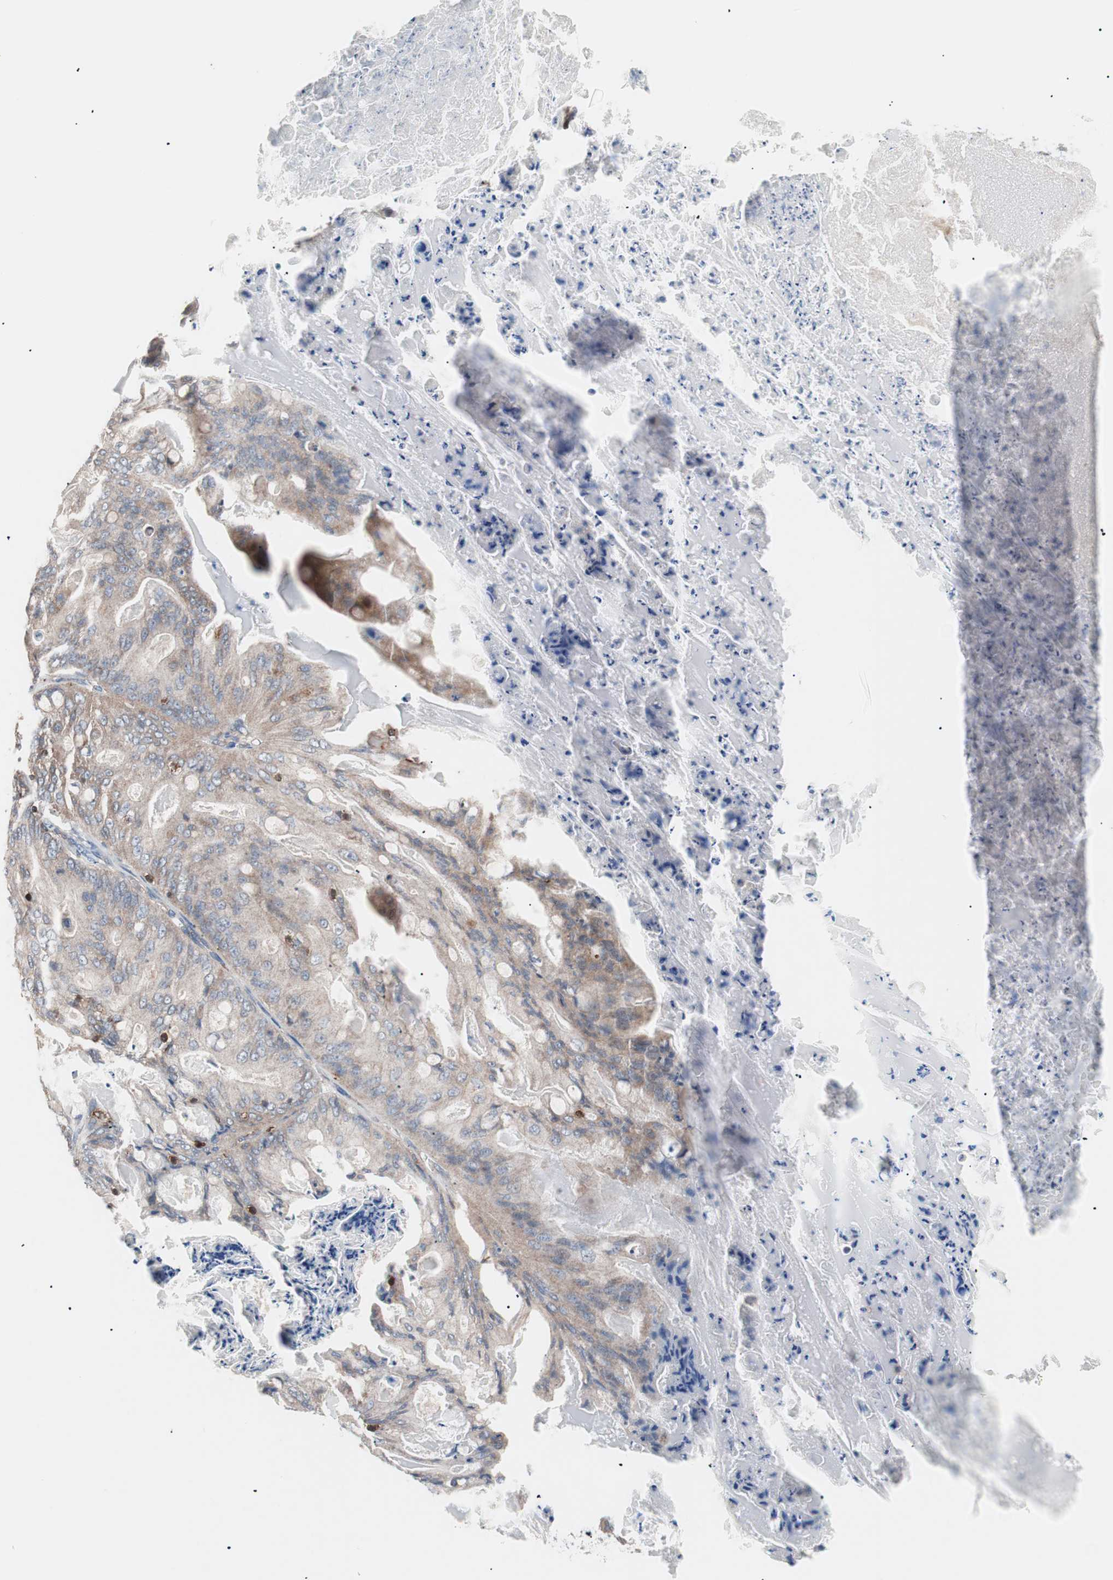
{"staining": {"intensity": "moderate", "quantity": ">75%", "location": "cytoplasmic/membranous"}, "tissue": "ovarian cancer", "cell_type": "Tumor cells", "image_type": "cancer", "snomed": [{"axis": "morphology", "description": "Cystadenocarcinoma, mucinous, NOS"}, {"axis": "topography", "description": "Ovary"}], "caption": "Ovarian mucinous cystadenocarcinoma was stained to show a protein in brown. There is medium levels of moderate cytoplasmic/membranous expression in about >75% of tumor cells. (DAB (3,3'-diaminobenzidine) IHC, brown staining for protein, blue staining for nuclei).", "gene": "PIK3R1", "patient": {"sex": "female", "age": 36}}